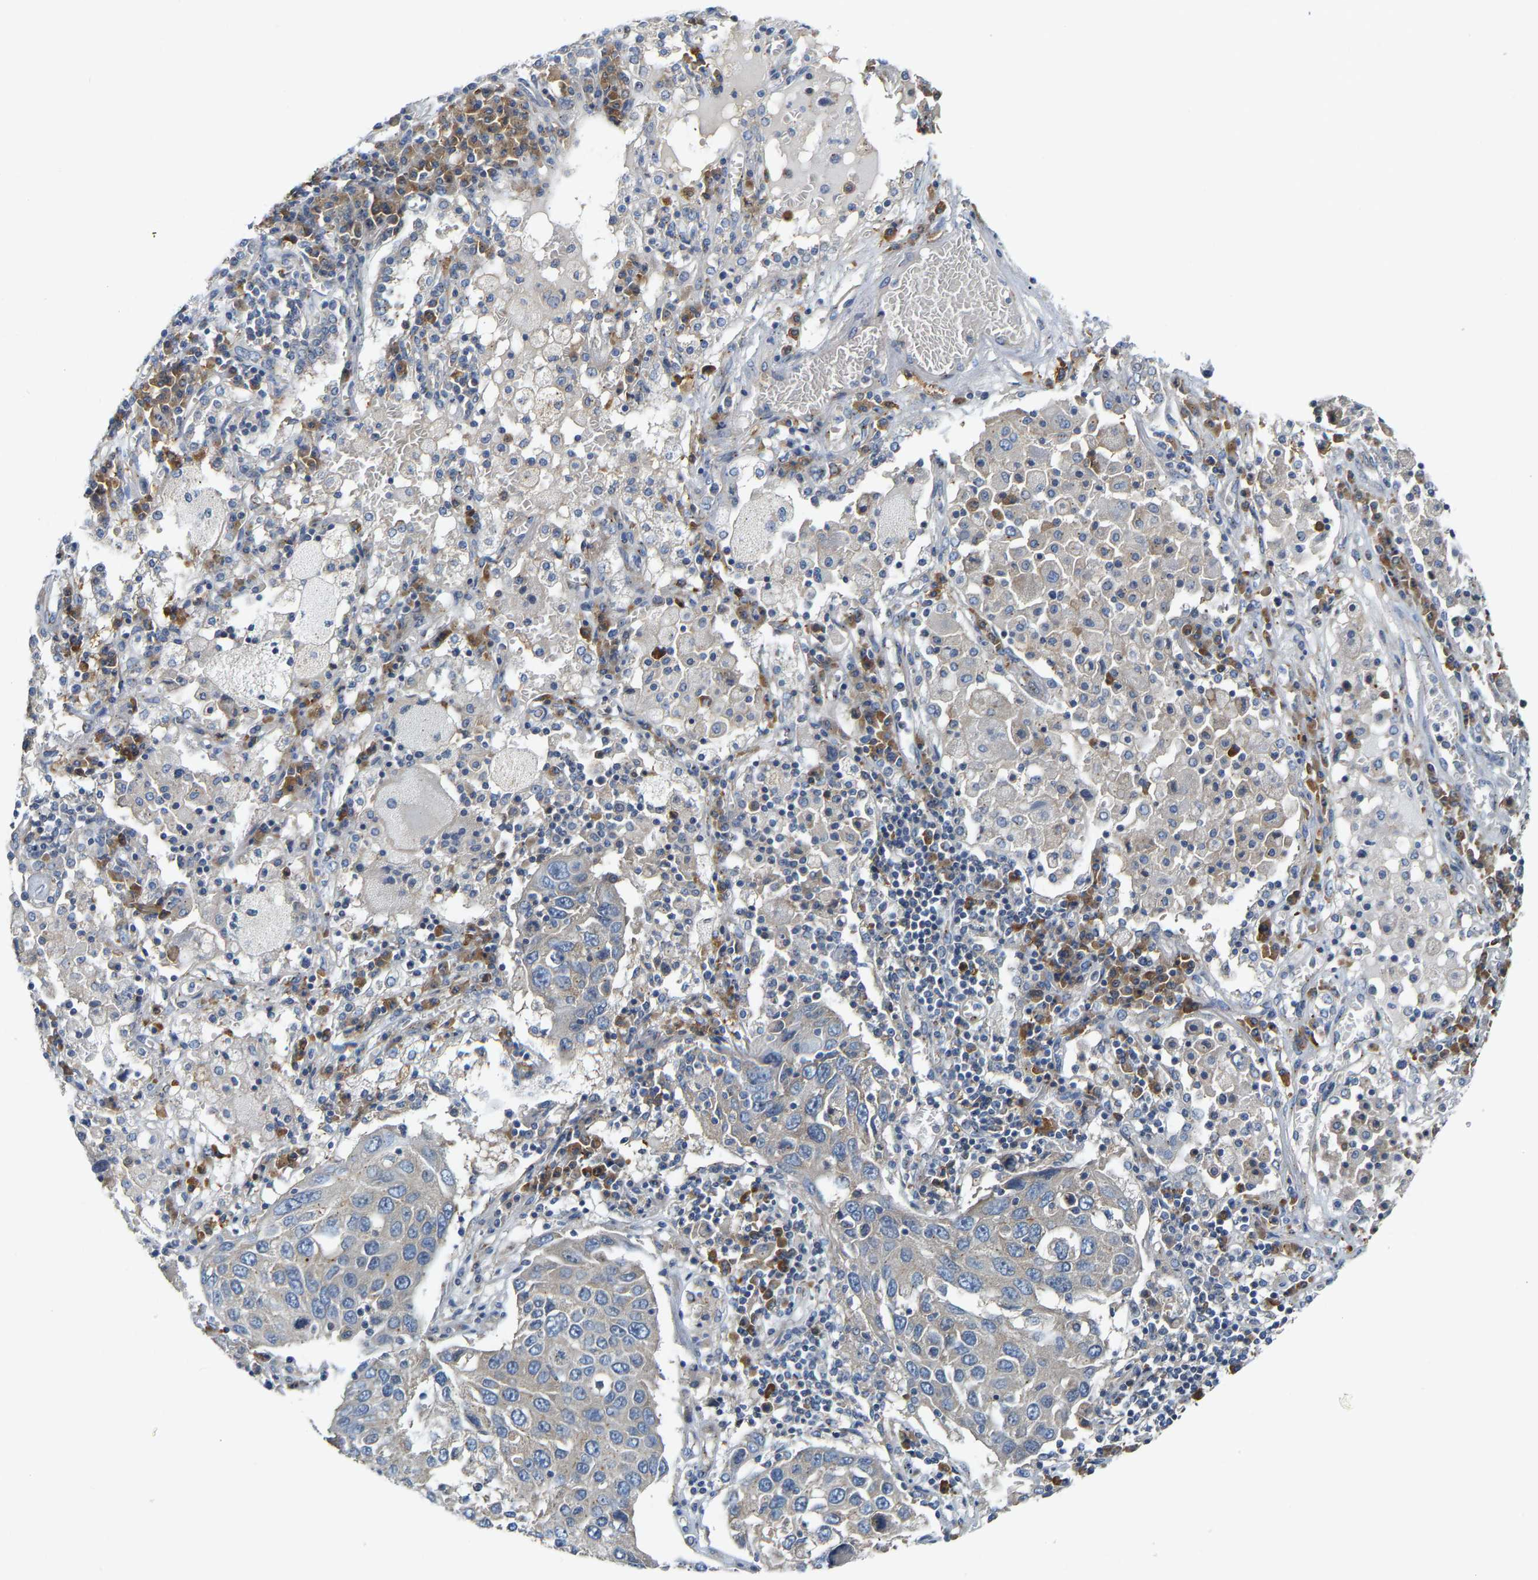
{"staining": {"intensity": "weak", "quantity": "<25%", "location": "cytoplasmic/membranous"}, "tissue": "lung cancer", "cell_type": "Tumor cells", "image_type": "cancer", "snomed": [{"axis": "morphology", "description": "Squamous cell carcinoma, NOS"}, {"axis": "topography", "description": "Lung"}], "caption": "IHC image of neoplastic tissue: squamous cell carcinoma (lung) stained with DAB (3,3'-diaminobenzidine) reveals no significant protein expression in tumor cells. (Brightfield microscopy of DAB (3,3'-diaminobenzidine) immunohistochemistry (IHC) at high magnification).", "gene": "PCNT", "patient": {"sex": "male", "age": 65}}